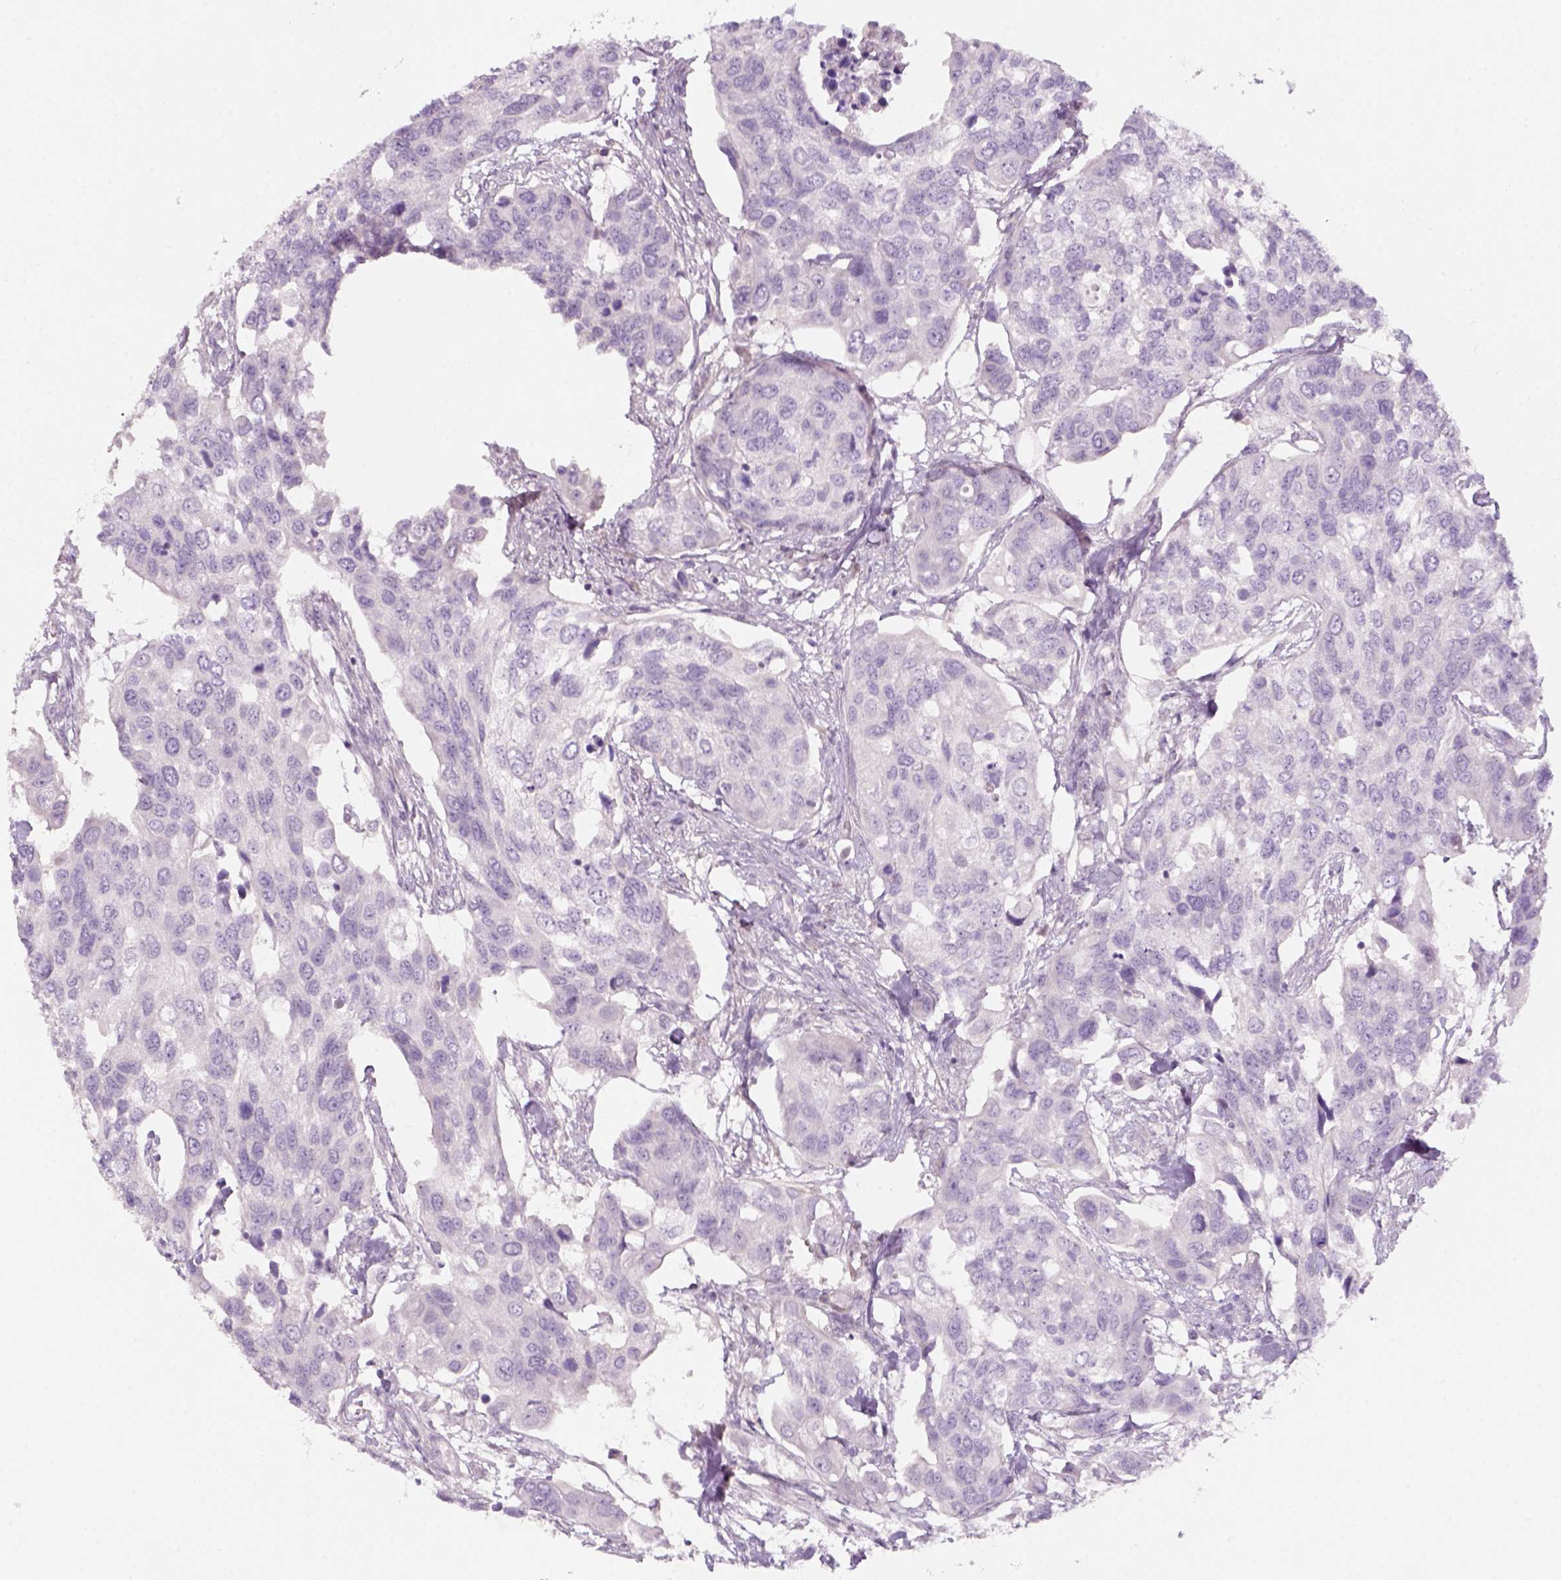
{"staining": {"intensity": "negative", "quantity": "none", "location": "none"}, "tissue": "urothelial cancer", "cell_type": "Tumor cells", "image_type": "cancer", "snomed": [{"axis": "morphology", "description": "Urothelial carcinoma, High grade"}, {"axis": "topography", "description": "Urinary bladder"}], "caption": "High magnification brightfield microscopy of urothelial cancer stained with DAB (brown) and counterstained with hematoxylin (blue): tumor cells show no significant positivity.", "gene": "KRT25", "patient": {"sex": "male", "age": 60}}